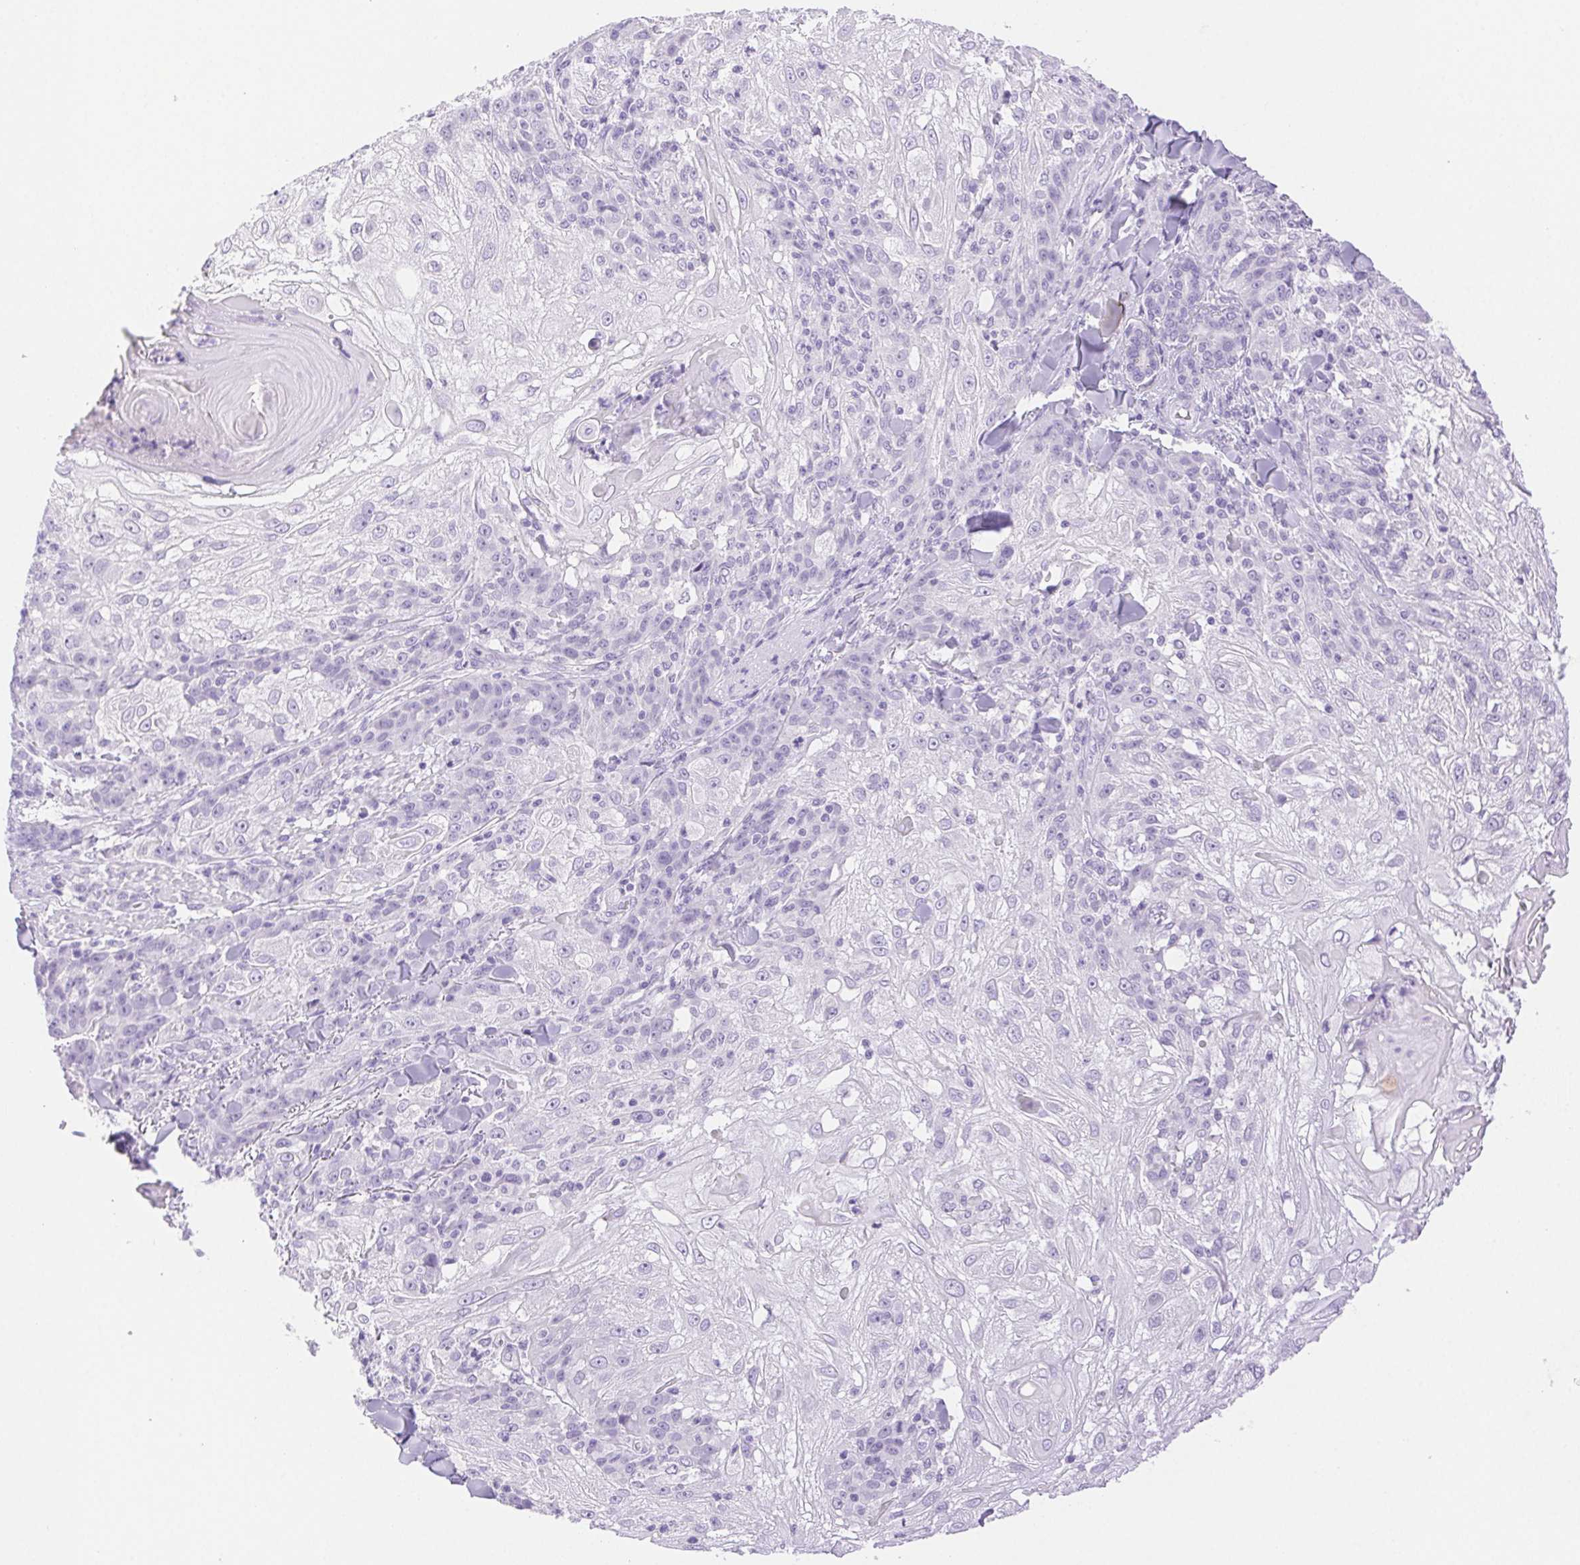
{"staining": {"intensity": "negative", "quantity": "none", "location": "none"}, "tissue": "skin cancer", "cell_type": "Tumor cells", "image_type": "cancer", "snomed": [{"axis": "morphology", "description": "Normal tissue, NOS"}, {"axis": "morphology", "description": "Squamous cell carcinoma, NOS"}, {"axis": "topography", "description": "Skin"}], "caption": "DAB (3,3'-diaminobenzidine) immunohistochemical staining of human skin squamous cell carcinoma exhibits no significant expression in tumor cells.", "gene": "SPACA4", "patient": {"sex": "female", "age": 83}}